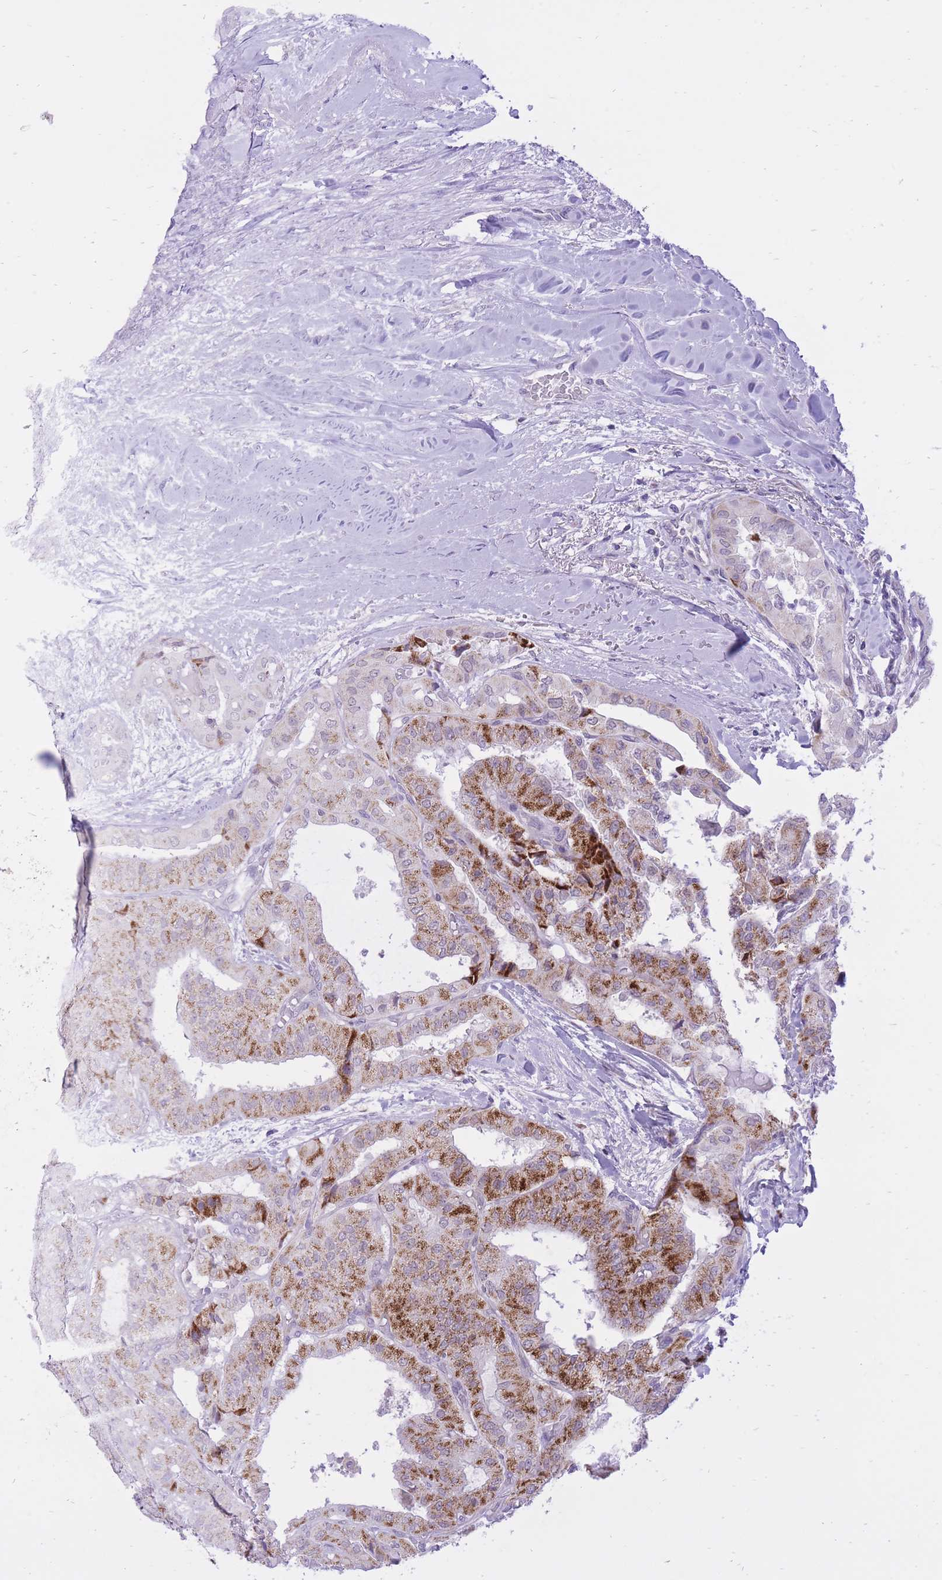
{"staining": {"intensity": "strong", "quantity": "25%-75%", "location": "cytoplasmic/membranous"}, "tissue": "thyroid cancer", "cell_type": "Tumor cells", "image_type": "cancer", "snomed": [{"axis": "morphology", "description": "Papillary adenocarcinoma, NOS"}, {"axis": "topography", "description": "Thyroid gland"}], "caption": "Thyroid cancer stained with a brown dye demonstrates strong cytoplasmic/membranous positive expression in about 25%-75% of tumor cells.", "gene": "DENND2D", "patient": {"sex": "female", "age": 59}}